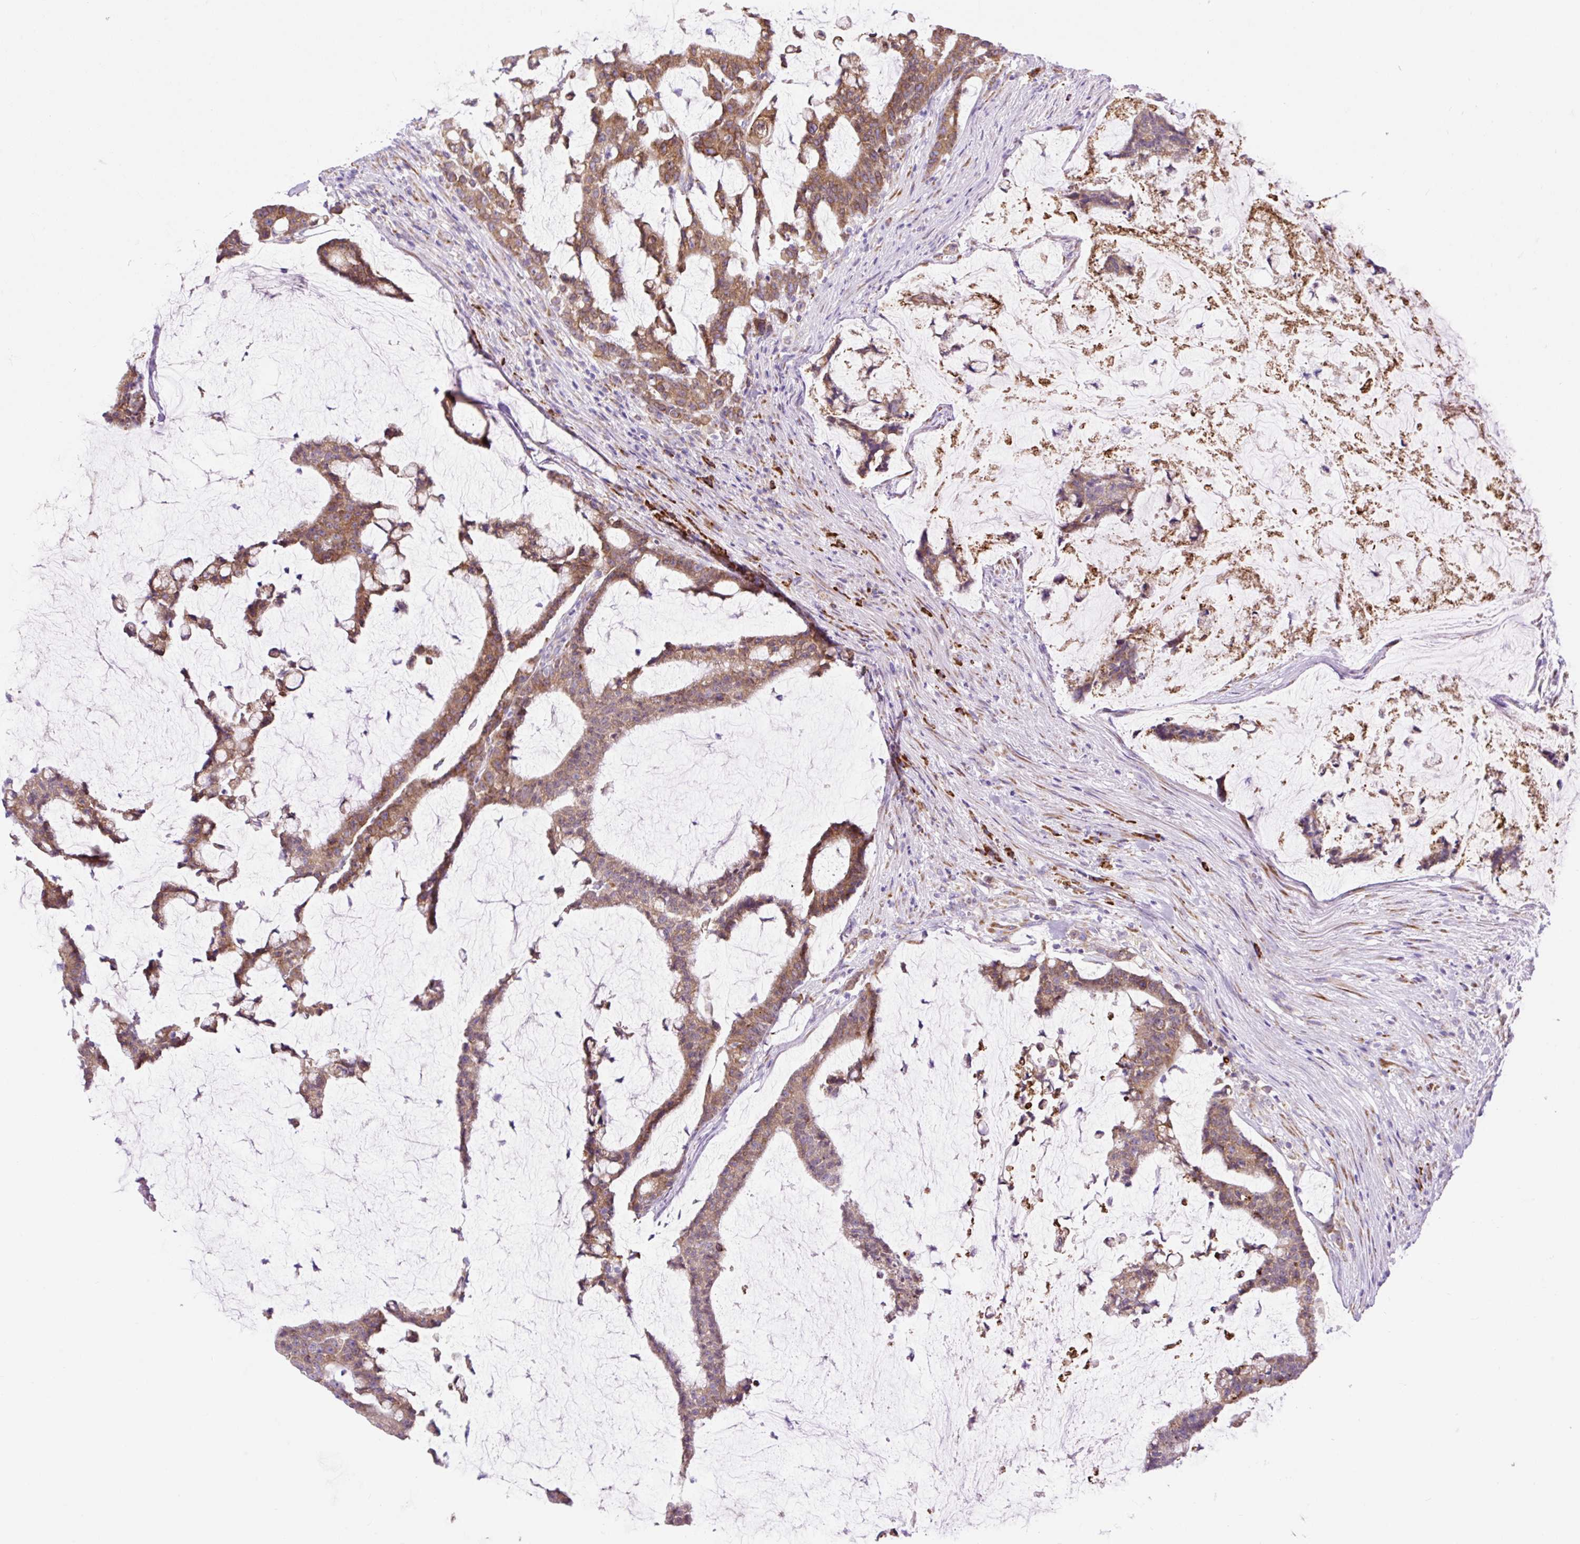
{"staining": {"intensity": "moderate", "quantity": ">75%", "location": "cytoplasmic/membranous"}, "tissue": "colorectal cancer", "cell_type": "Tumor cells", "image_type": "cancer", "snomed": [{"axis": "morphology", "description": "Adenocarcinoma, NOS"}, {"axis": "topography", "description": "Colon"}], "caption": "Colorectal cancer tissue reveals moderate cytoplasmic/membranous expression in approximately >75% of tumor cells", "gene": "DDOST", "patient": {"sex": "female", "age": 84}}